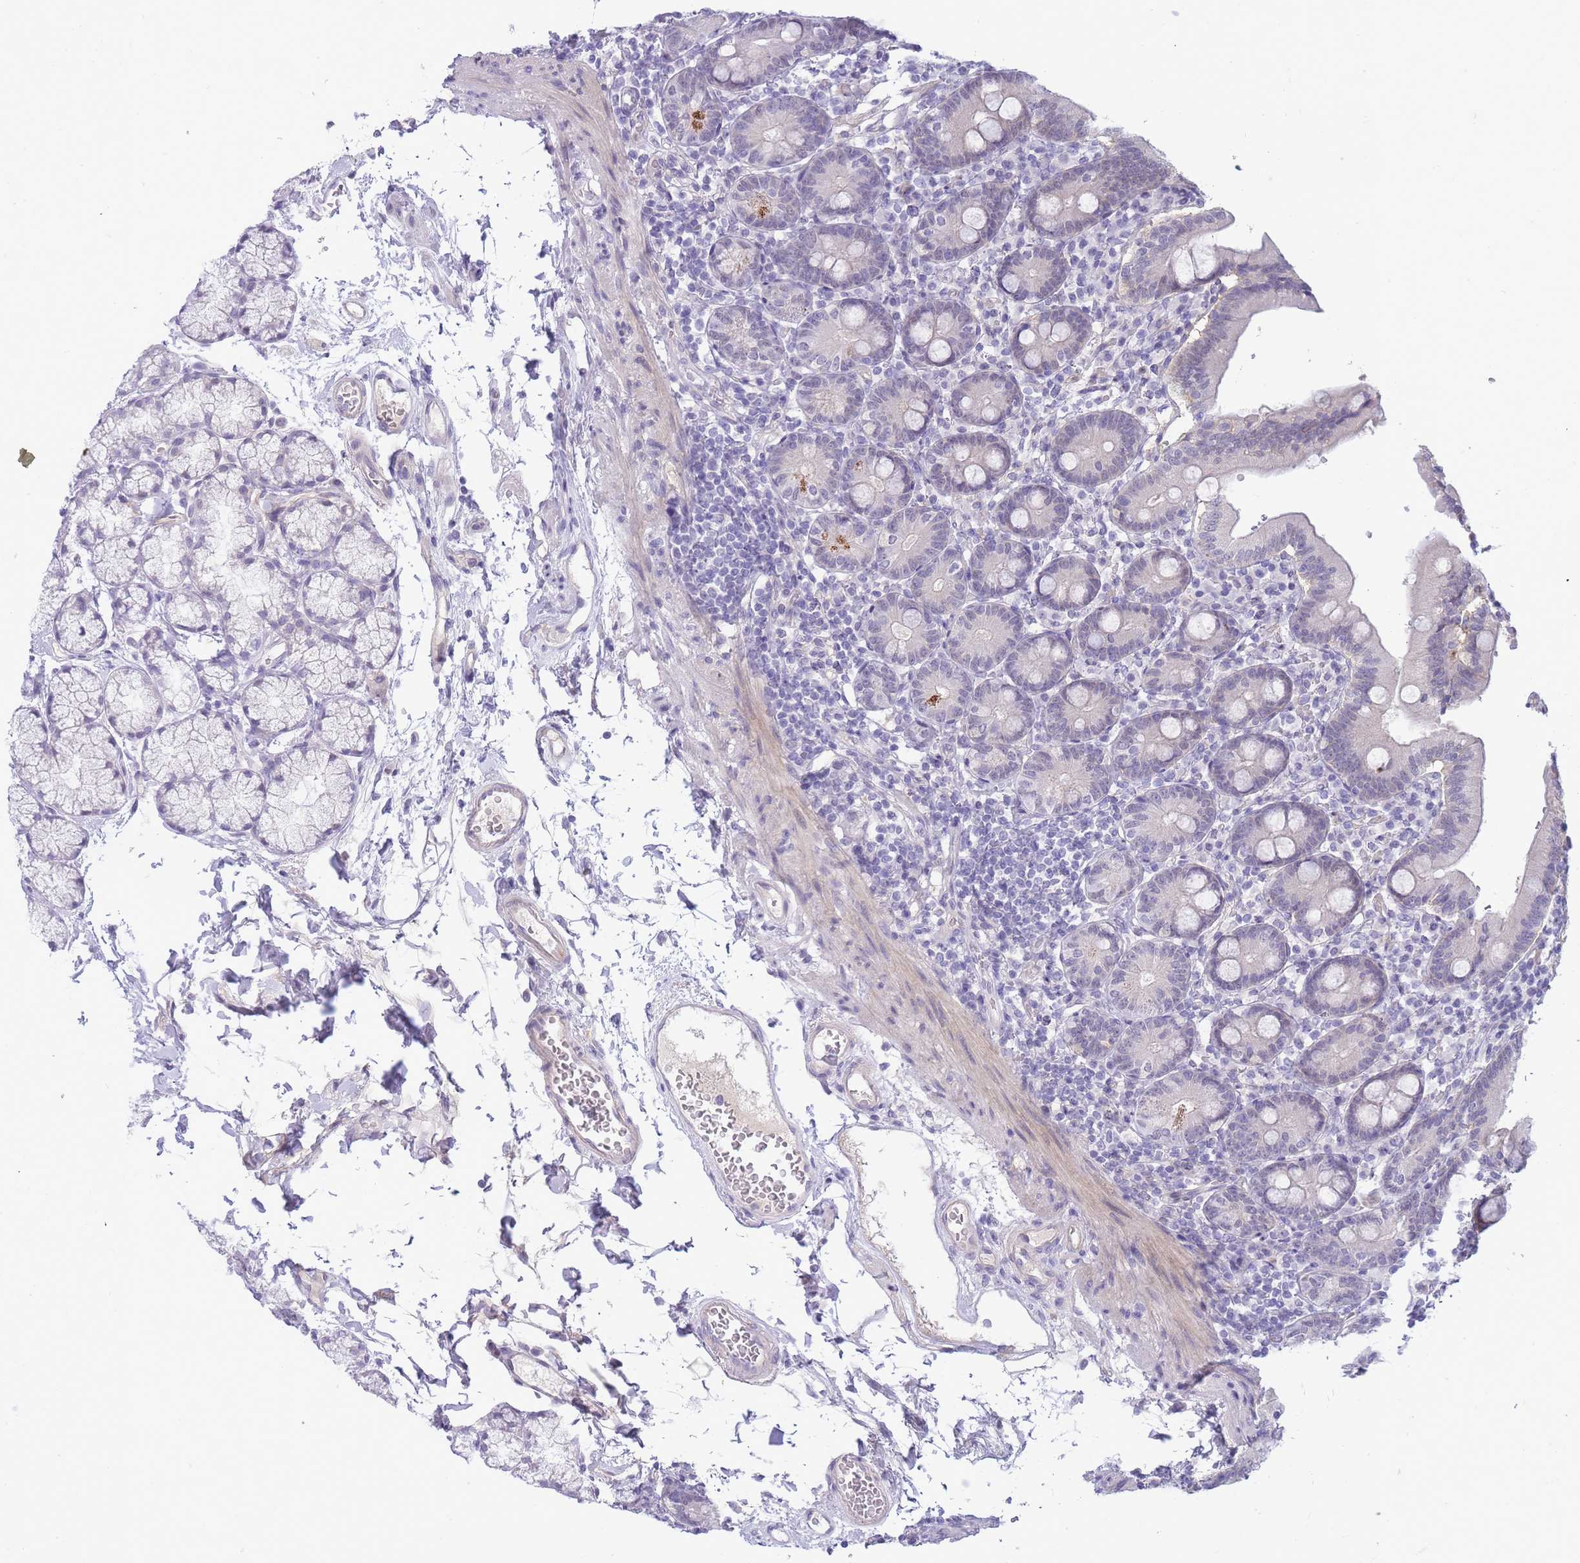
{"staining": {"intensity": "moderate", "quantity": "<25%", "location": "cytoplasmic/membranous"}, "tissue": "duodenum", "cell_type": "Glandular cells", "image_type": "normal", "snomed": [{"axis": "morphology", "description": "Normal tissue, NOS"}, {"axis": "topography", "description": "Duodenum"}], "caption": "Glandular cells exhibit moderate cytoplasmic/membranous staining in approximately <25% of cells in benign duodenum.", "gene": "PRR23A", "patient": {"sex": "female", "age": 67}}